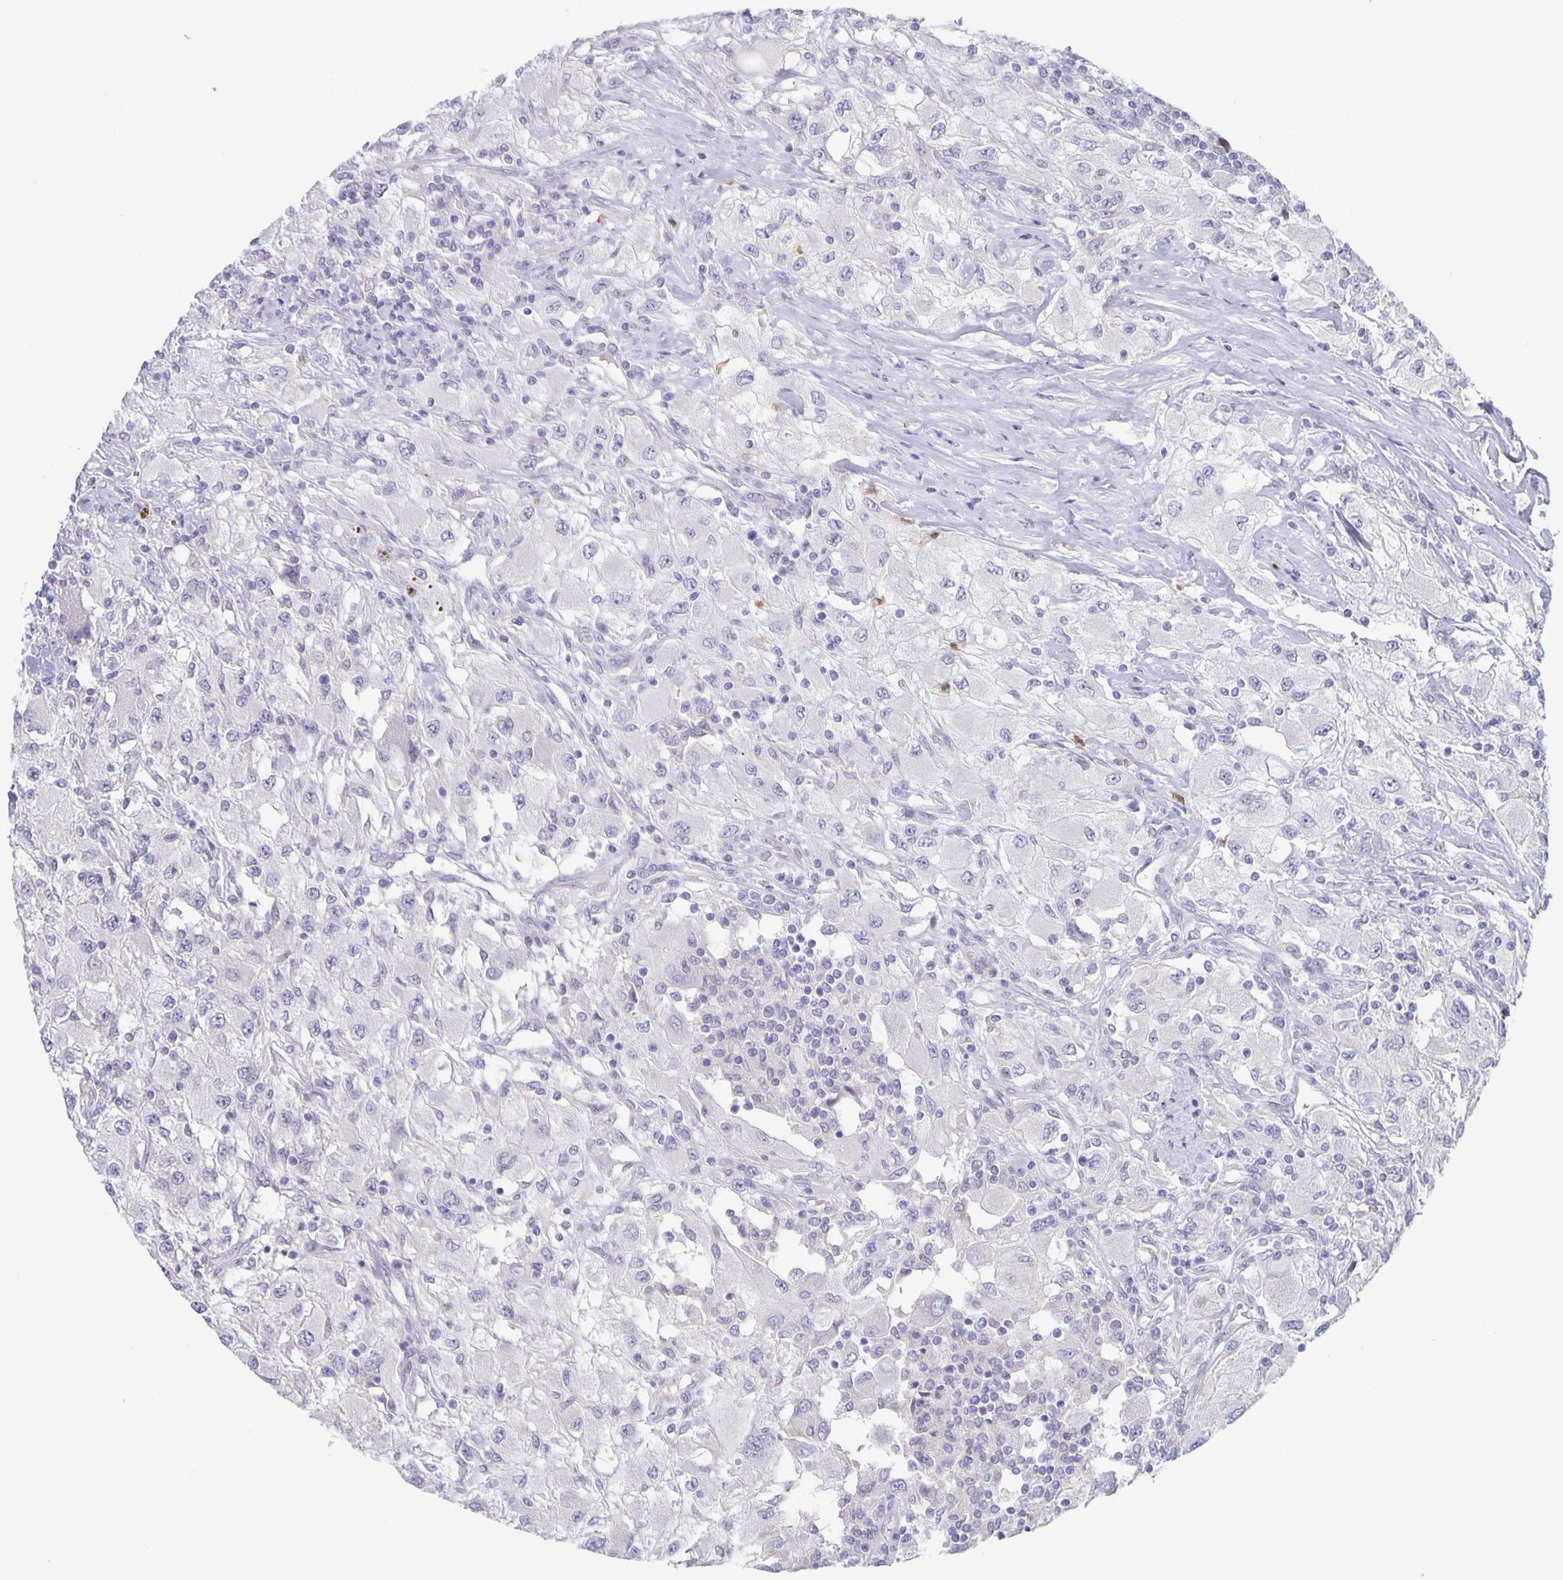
{"staining": {"intensity": "negative", "quantity": "none", "location": "none"}, "tissue": "renal cancer", "cell_type": "Tumor cells", "image_type": "cancer", "snomed": [{"axis": "morphology", "description": "Adenocarcinoma, NOS"}, {"axis": "topography", "description": "Kidney"}], "caption": "Immunohistochemistry (IHC) of adenocarcinoma (renal) exhibits no staining in tumor cells.", "gene": "PLCB3", "patient": {"sex": "female", "age": 67}}